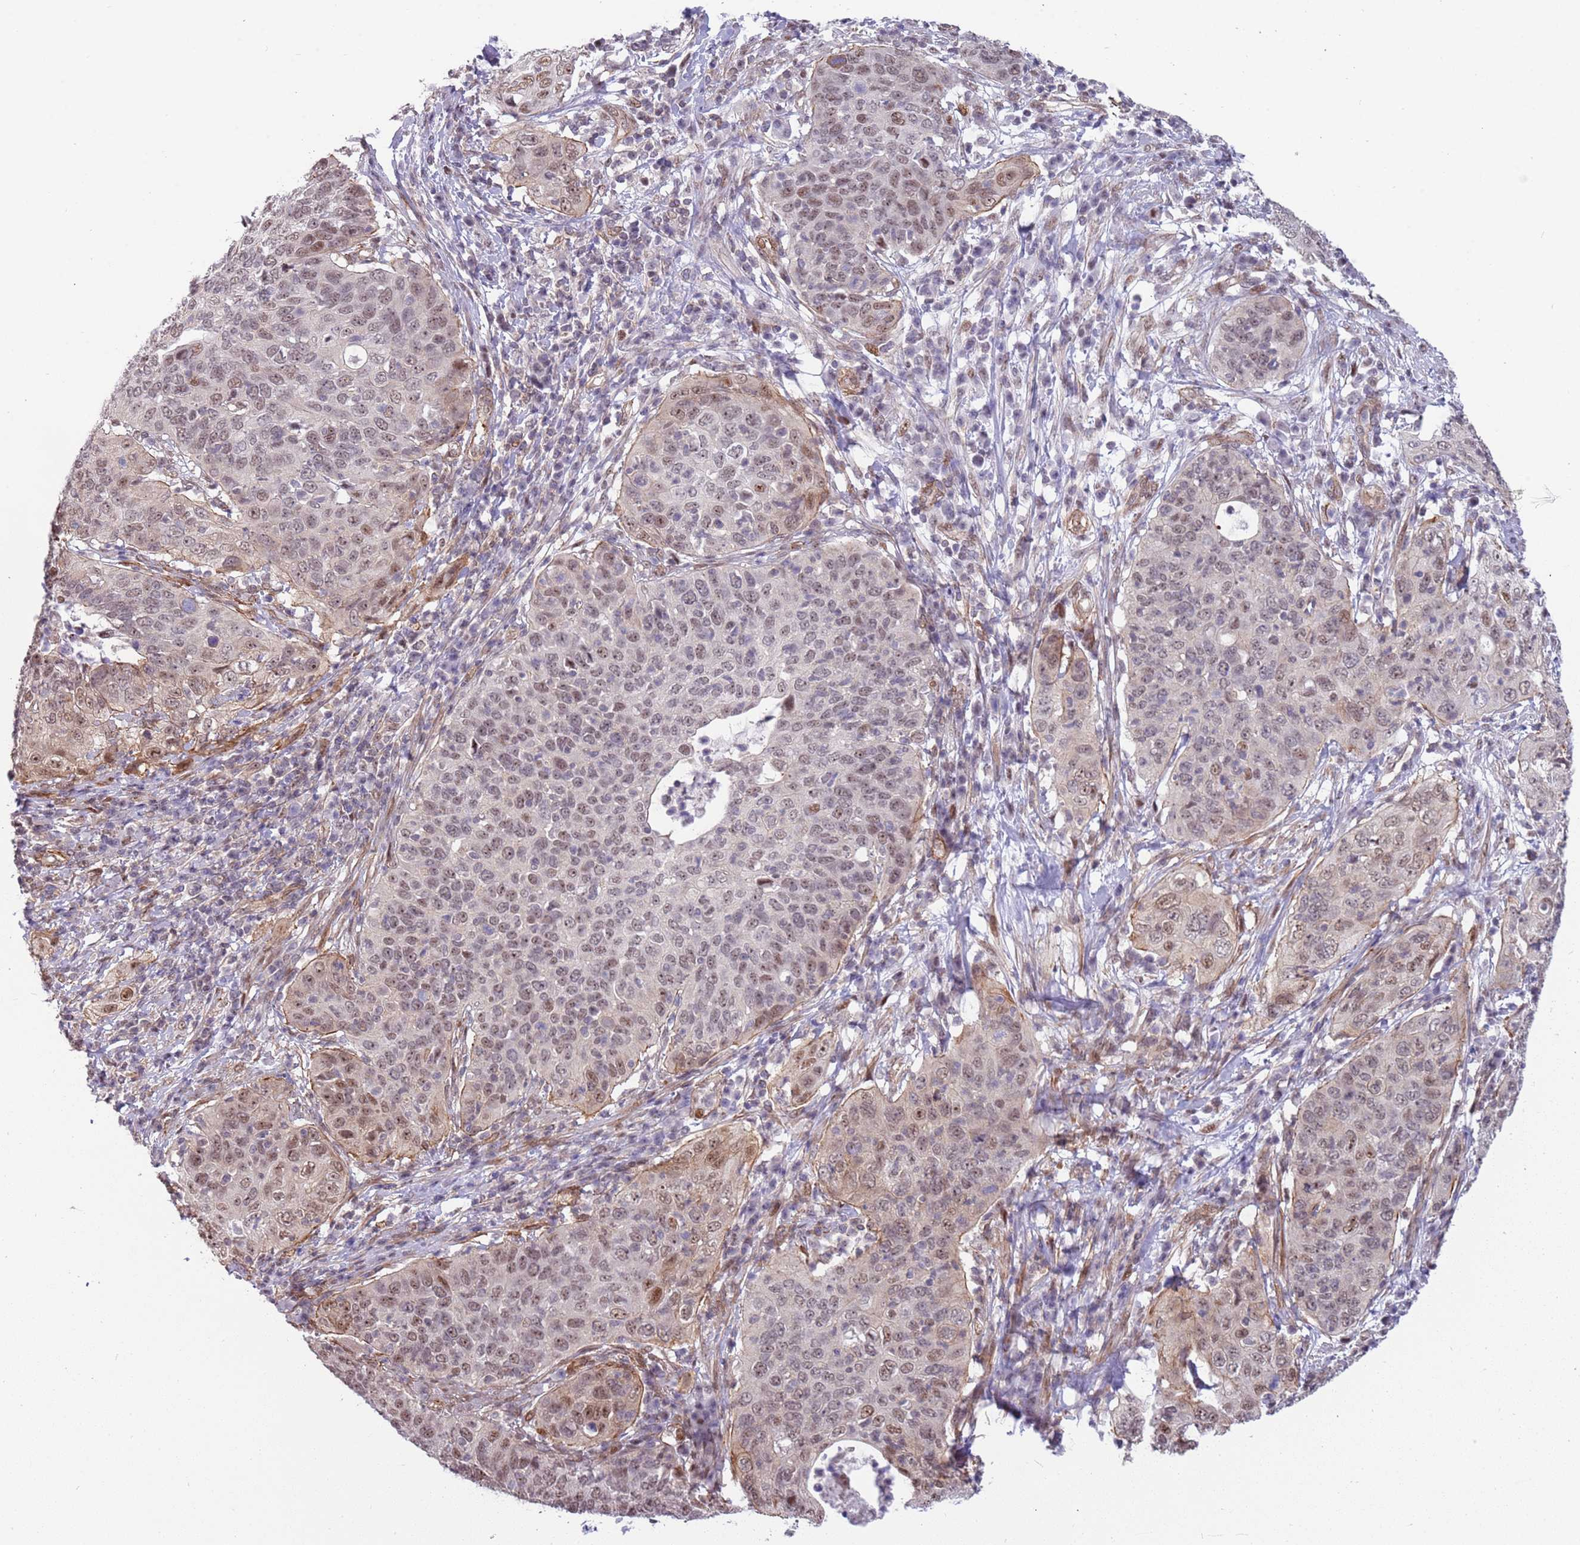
{"staining": {"intensity": "moderate", "quantity": ">75%", "location": "nuclear"}, "tissue": "cervical cancer", "cell_type": "Tumor cells", "image_type": "cancer", "snomed": [{"axis": "morphology", "description": "Squamous cell carcinoma, NOS"}, {"axis": "topography", "description": "Cervix"}], "caption": "Cervical squamous cell carcinoma was stained to show a protein in brown. There is medium levels of moderate nuclear staining in approximately >75% of tumor cells.", "gene": "LRMDA", "patient": {"sex": "female", "age": 36}}